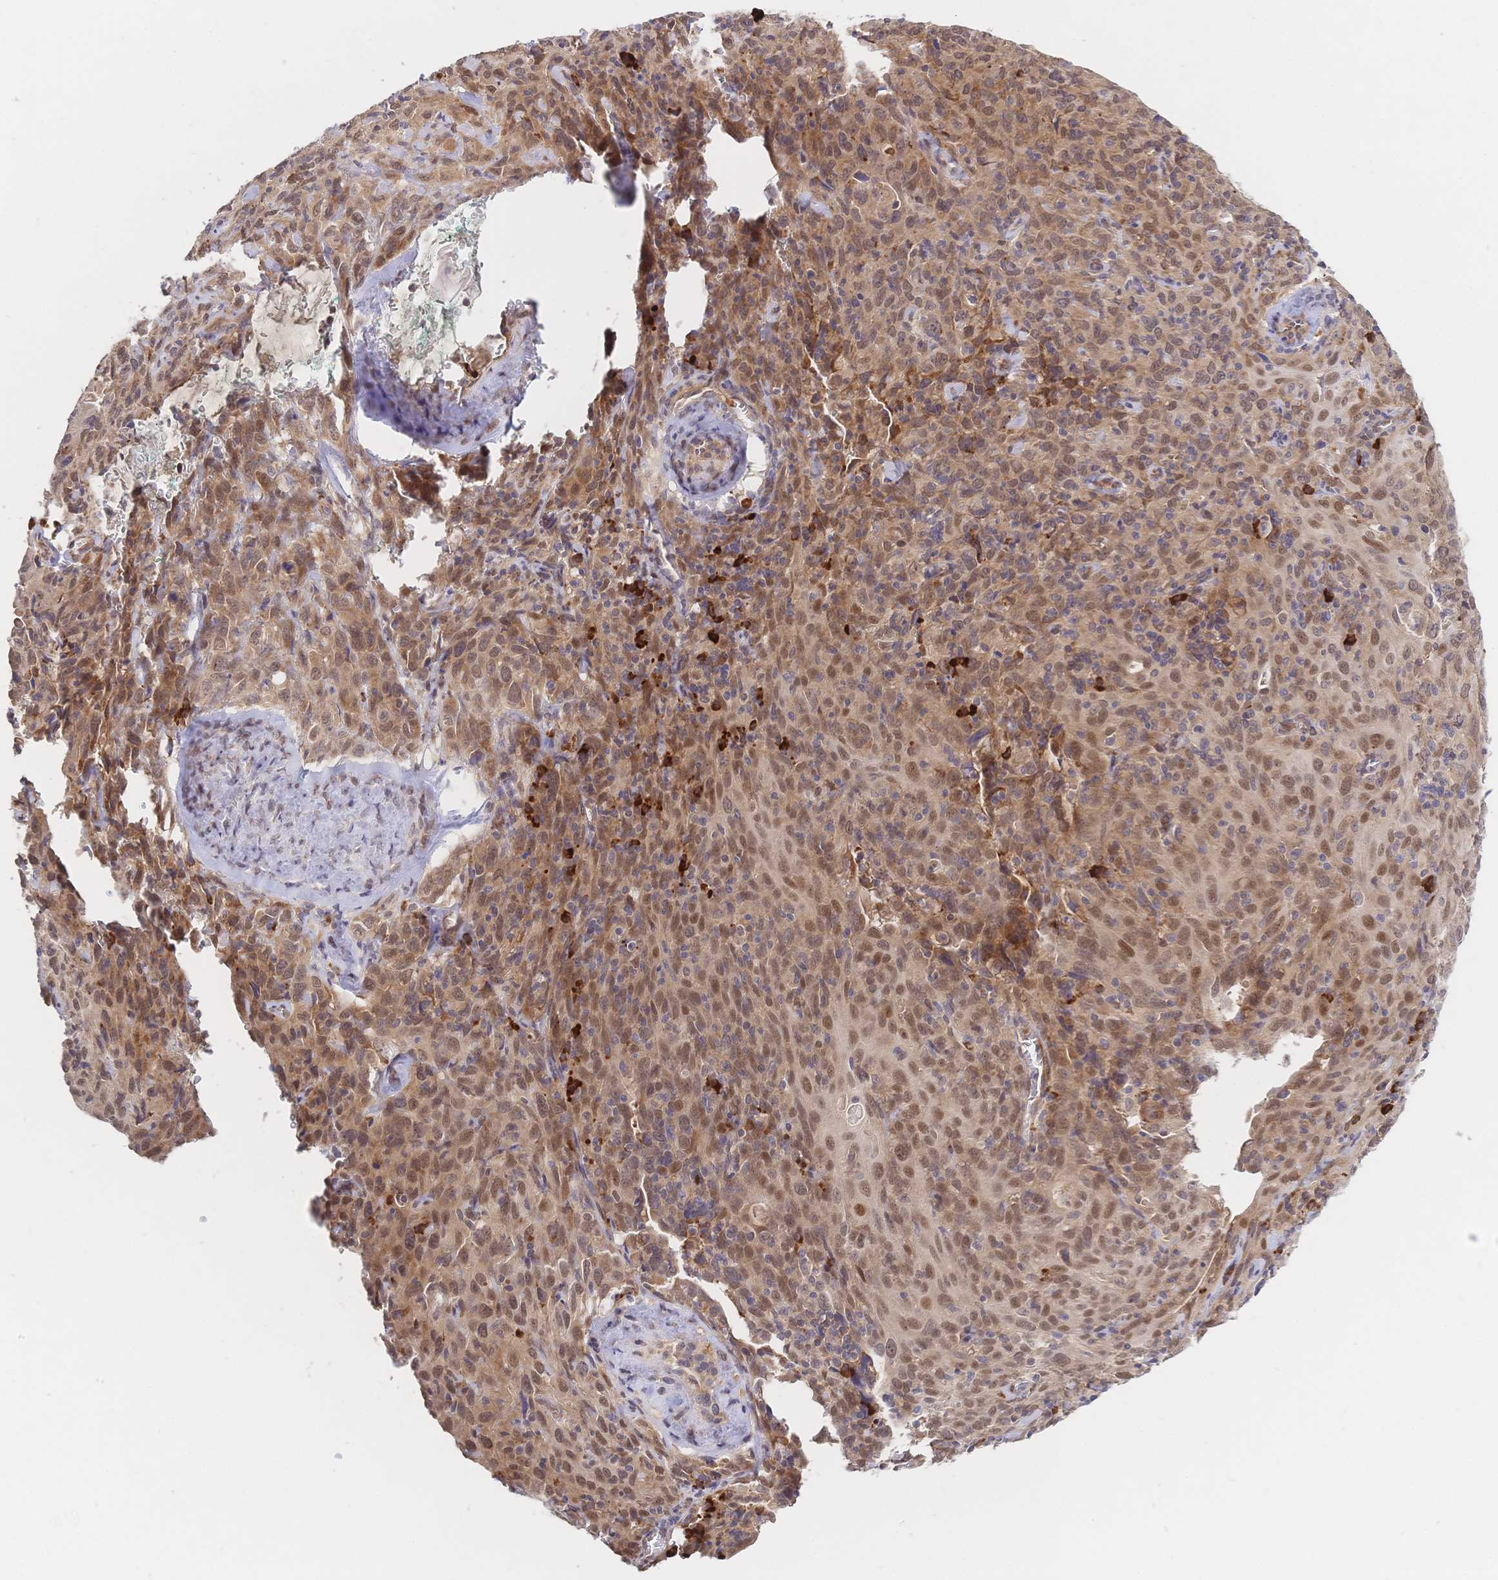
{"staining": {"intensity": "moderate", "quantity": ">75%", "location": "cytoplasmic/membranous,nuclear"}, "tissue": "cervical cancer", "cell_type": "Tumor cells", "image_type": "cancer", "snomed": [{"axis": "morphology", "description": "Normal tissue, NOS"}, {"axis": "morphology", "description": "Squamous cell carcinoma, NOS"}, {"axis": "topography", "description": "Cervix"}], "caption": "Tumor cells show moderate cytoplasmic/membranous and nuclear staining in about >75% of cells in cervical cancer.", "gene": "LMO4", "patient": {"sex": "female", "age": 51}}